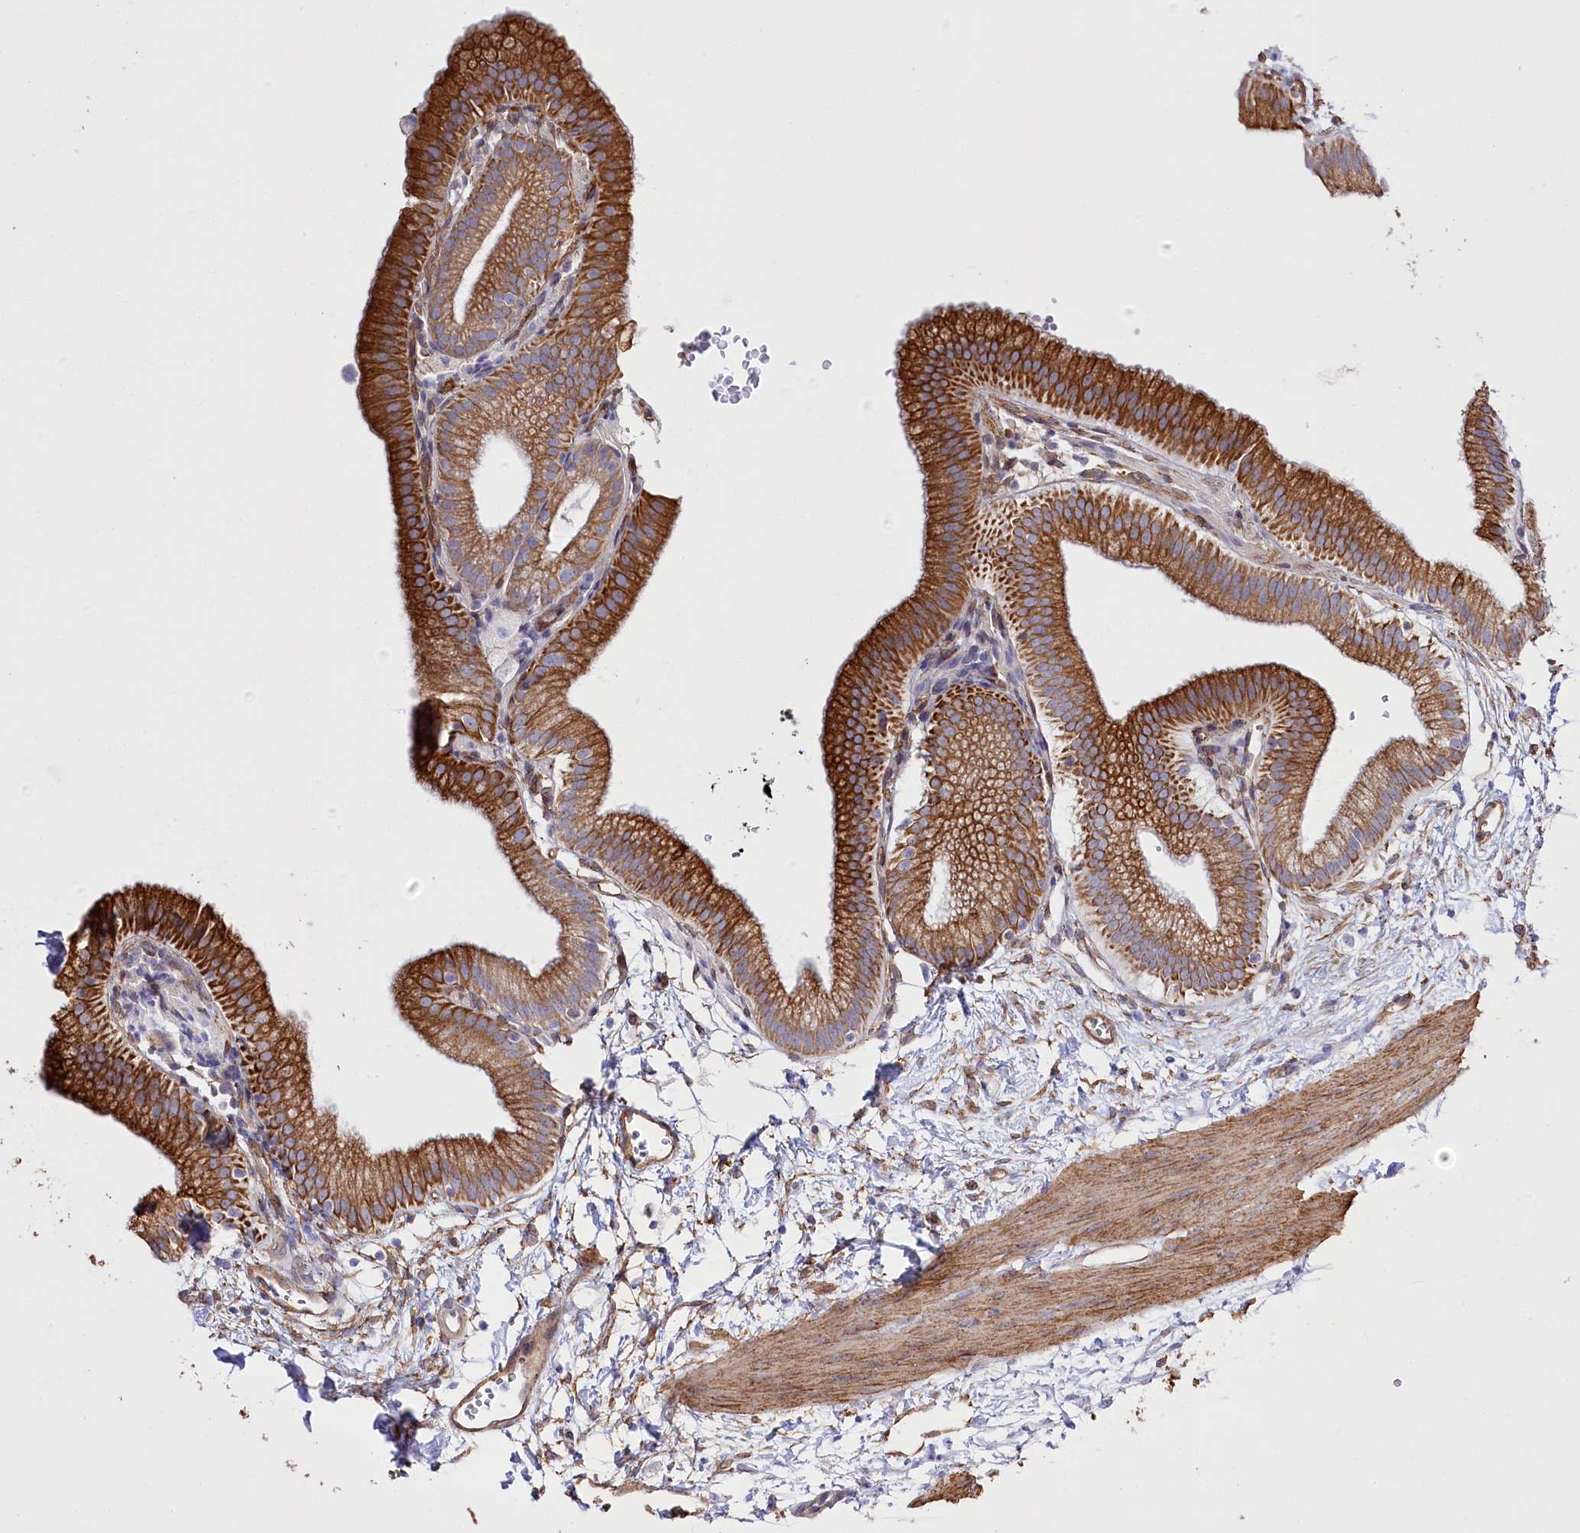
{"staining": {"intensity": "strong", "quantity": ">75%", "location": "cytoplasmic/membranous"}, "tissue": "gallbladder", "cell_type": "Glandular cells", "image_type": "normal", "snomed": [{"axis": "morphology", "description": "Normal tissue, NOS"}, {"axis": "topography", "description": "Gallbladder"}], "caption": "DAB (3,3'-diaminobenzidine) immunohistochemical staining of unremarkable human gallbladder reveals strong cytoplasmic/membranous protein positivity in about >75% of glandular cells.", "gene": "SLC39A10", "patient": {"sex": "male", "age": 55}}